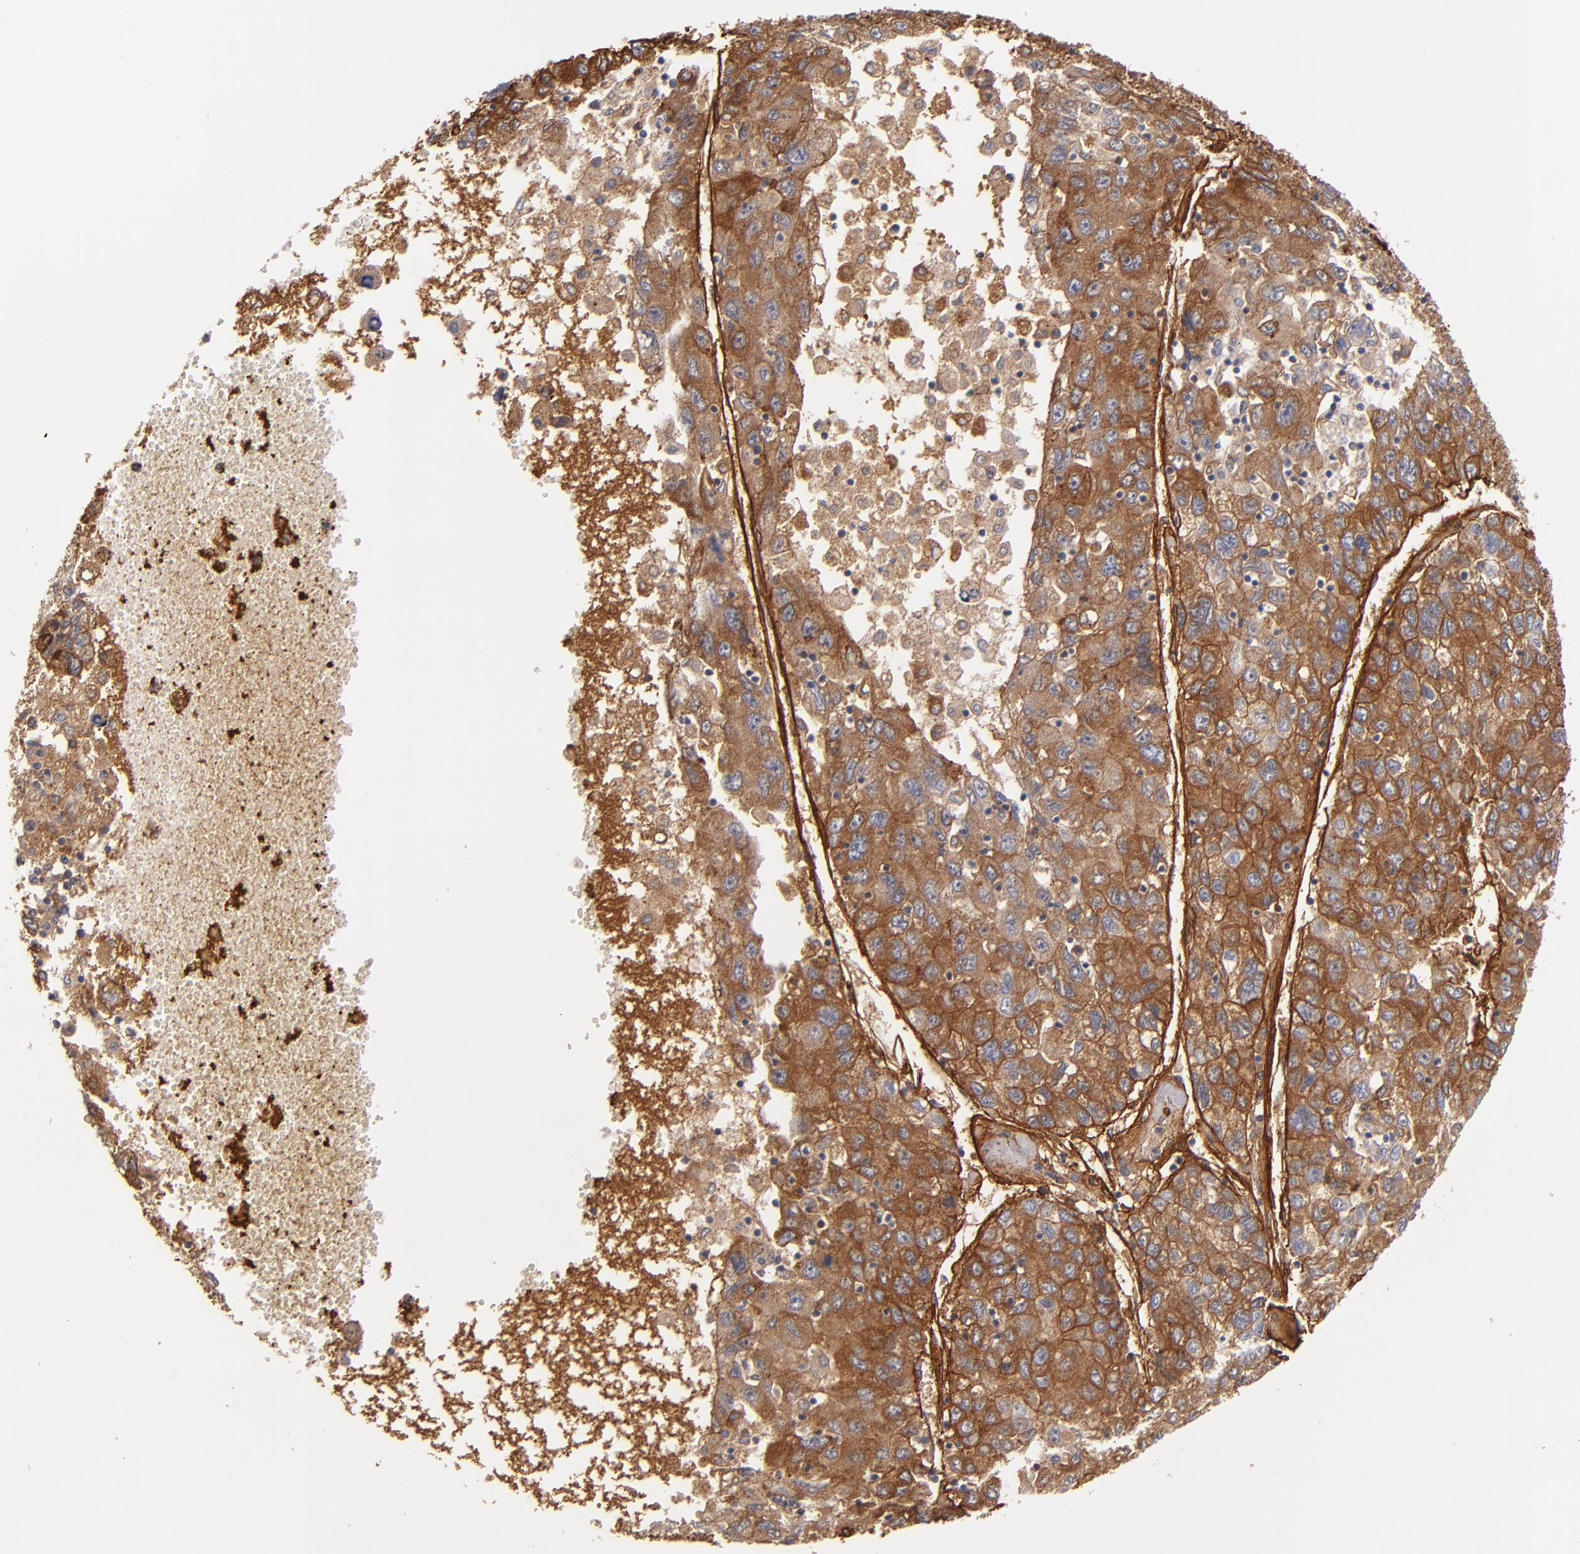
{"staining": {"intensity": "strong", "quantity": ">75%", "location": "cytoplasmic/membranous"}, "tissue": "liver cancer", "cell_type": "Tumor cells", "image_type": "cancer", "snomed": [{"axis": "morphology", "description": "Carcinoma, Hepatocellular, NOS"}, {"axis": "topography", "description": "Liver"}], "caption": "Brown immunohistochemical staining in human hepatocellular carcinoma (liver) reveals strong cytoplasmic/membranous staining in approximately >75% of tumor cells. (brown staining indicates protein expression, while blue staining denotes nuclei).", "gene": "LAMC1", "patient": {"sex": "male", "age": 49}}